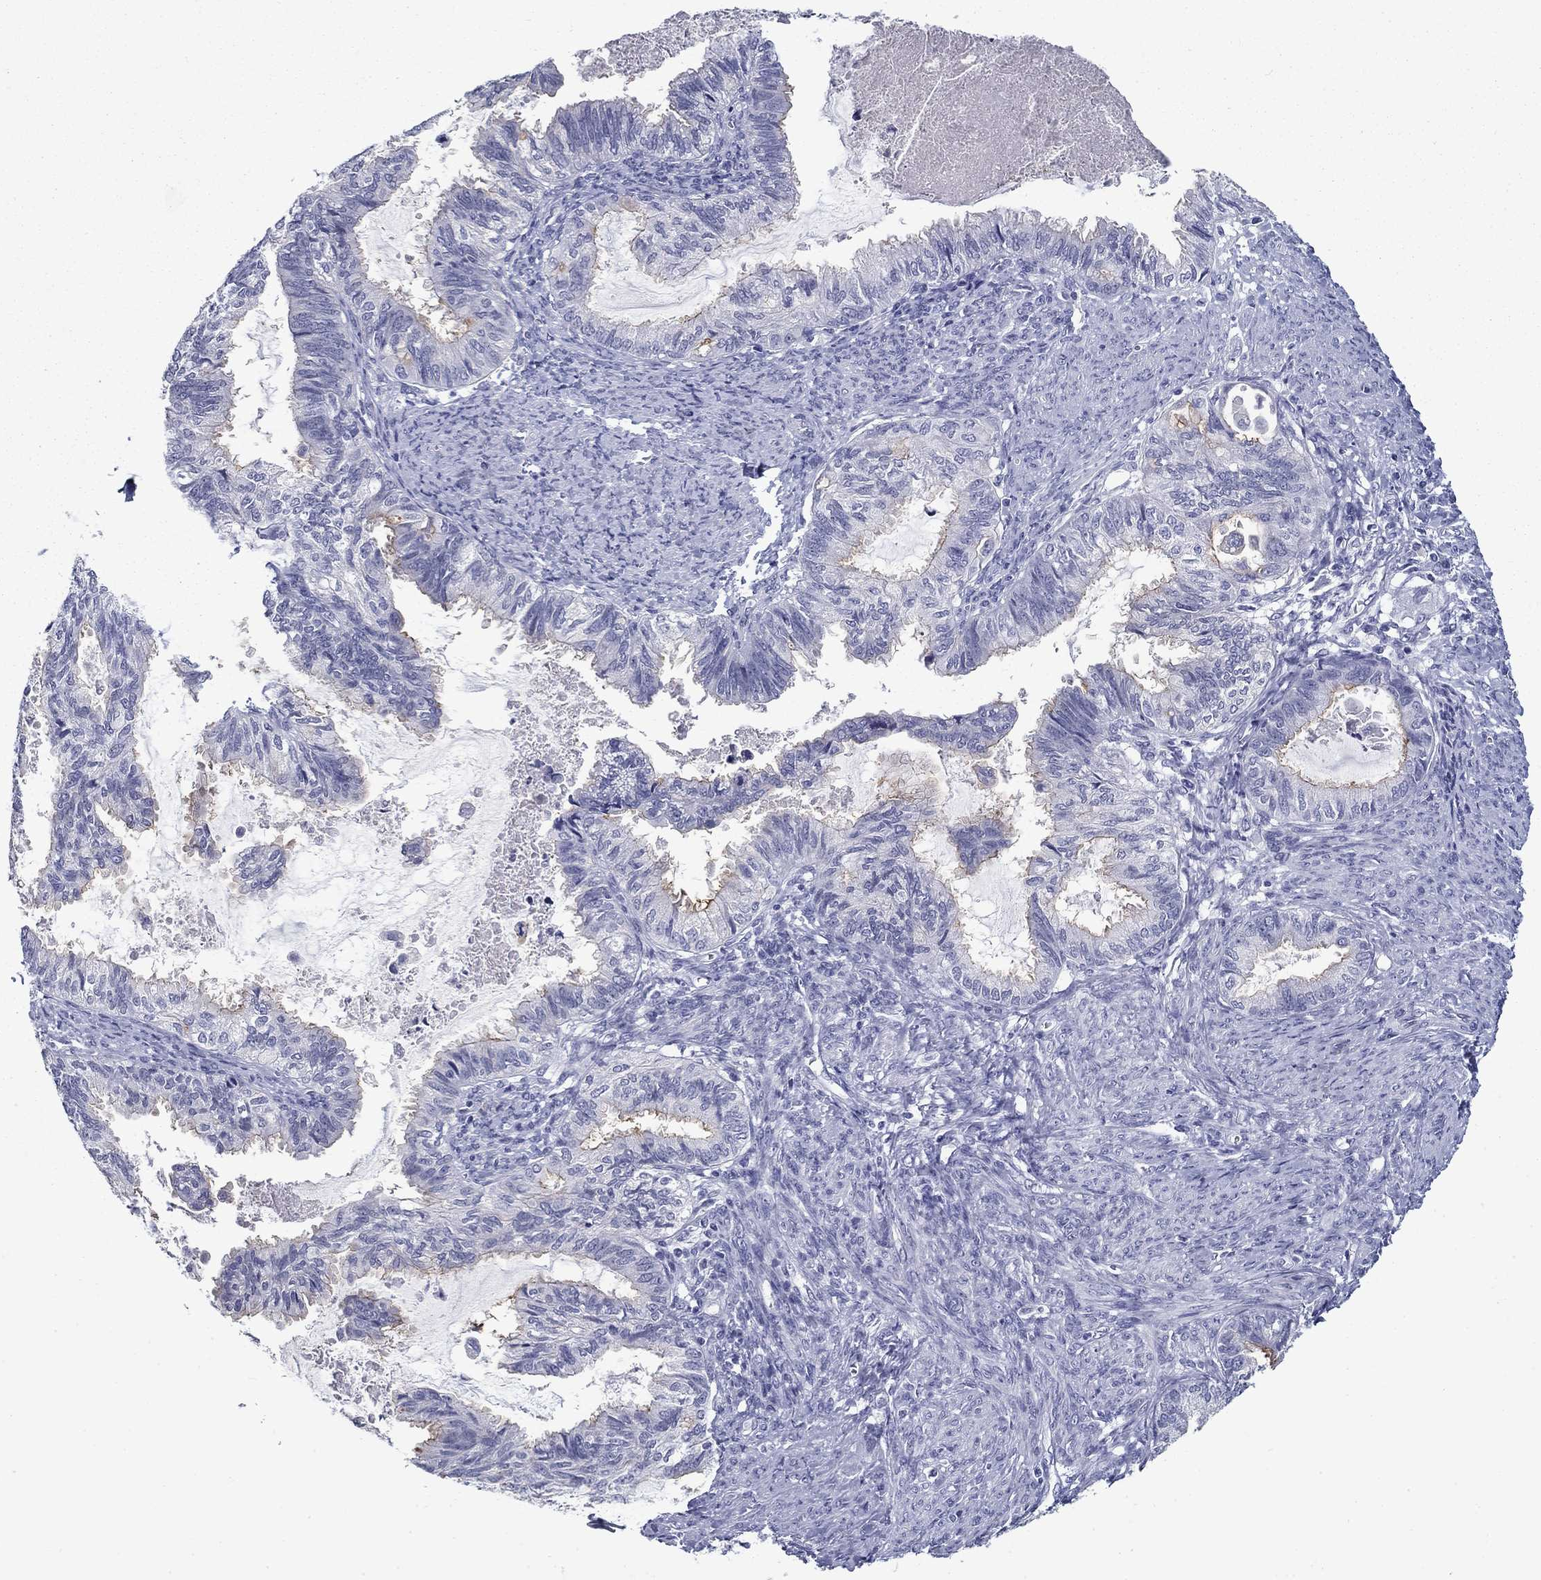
{"staining": {"intensity": "weak", "quantity": "<25%", "location": "cytoplasmic/membranous"}, "tissue": "endometrial cancer", "cell_type": "Tumor cells", "image_type": "cancer", "snomed": [{"axis": "morphology", "description": "Adenocarcinoma, NOS"}, {"axis": "topography", "description": "Endometrium"}], "caption": "Tumor cells show no significant staining in endometrial cancer (adenocarcinoma).", "gene": "C4orf19", "patient": {"sex": "female", "age": 86}}